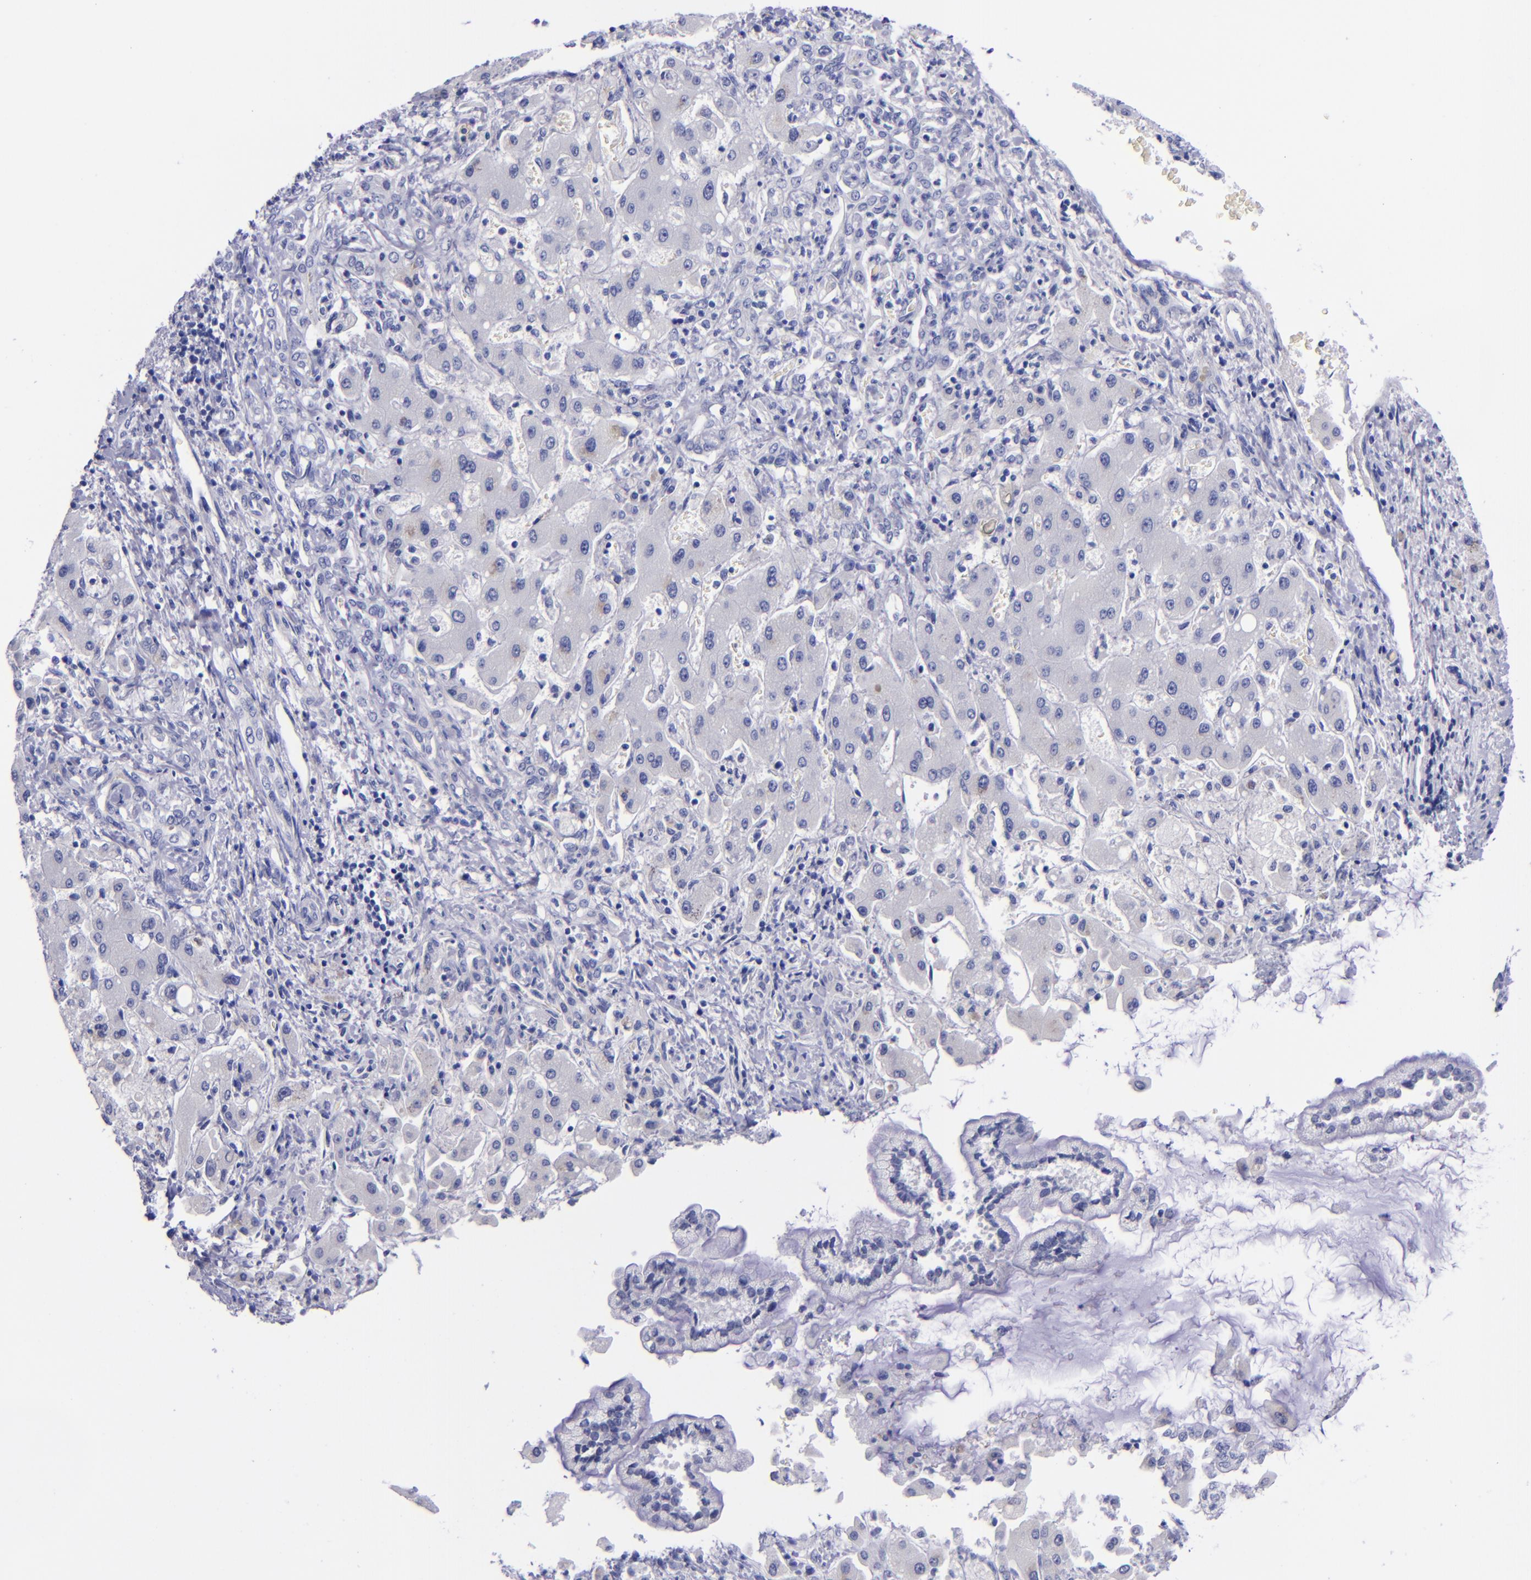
{"staining": {"intensity": "negative", "quantity": "none", "location": "none"}, "tissue": "liver cancer", "cell_type": "Tumor cells", "image_type": "cancer", "snomed": [{"axis": "morphology", "description": "Cholangiocarcinoma"}, {"axis": "topography", "description": "Liver"}], "caption": "This is a image of immunohistochemistry (IHC) staining of liver cholangiocarcinoma, which shows no staining in tumor cells.", "gene": "SV2A", "patient": {"sex": "male", "age": 50}}